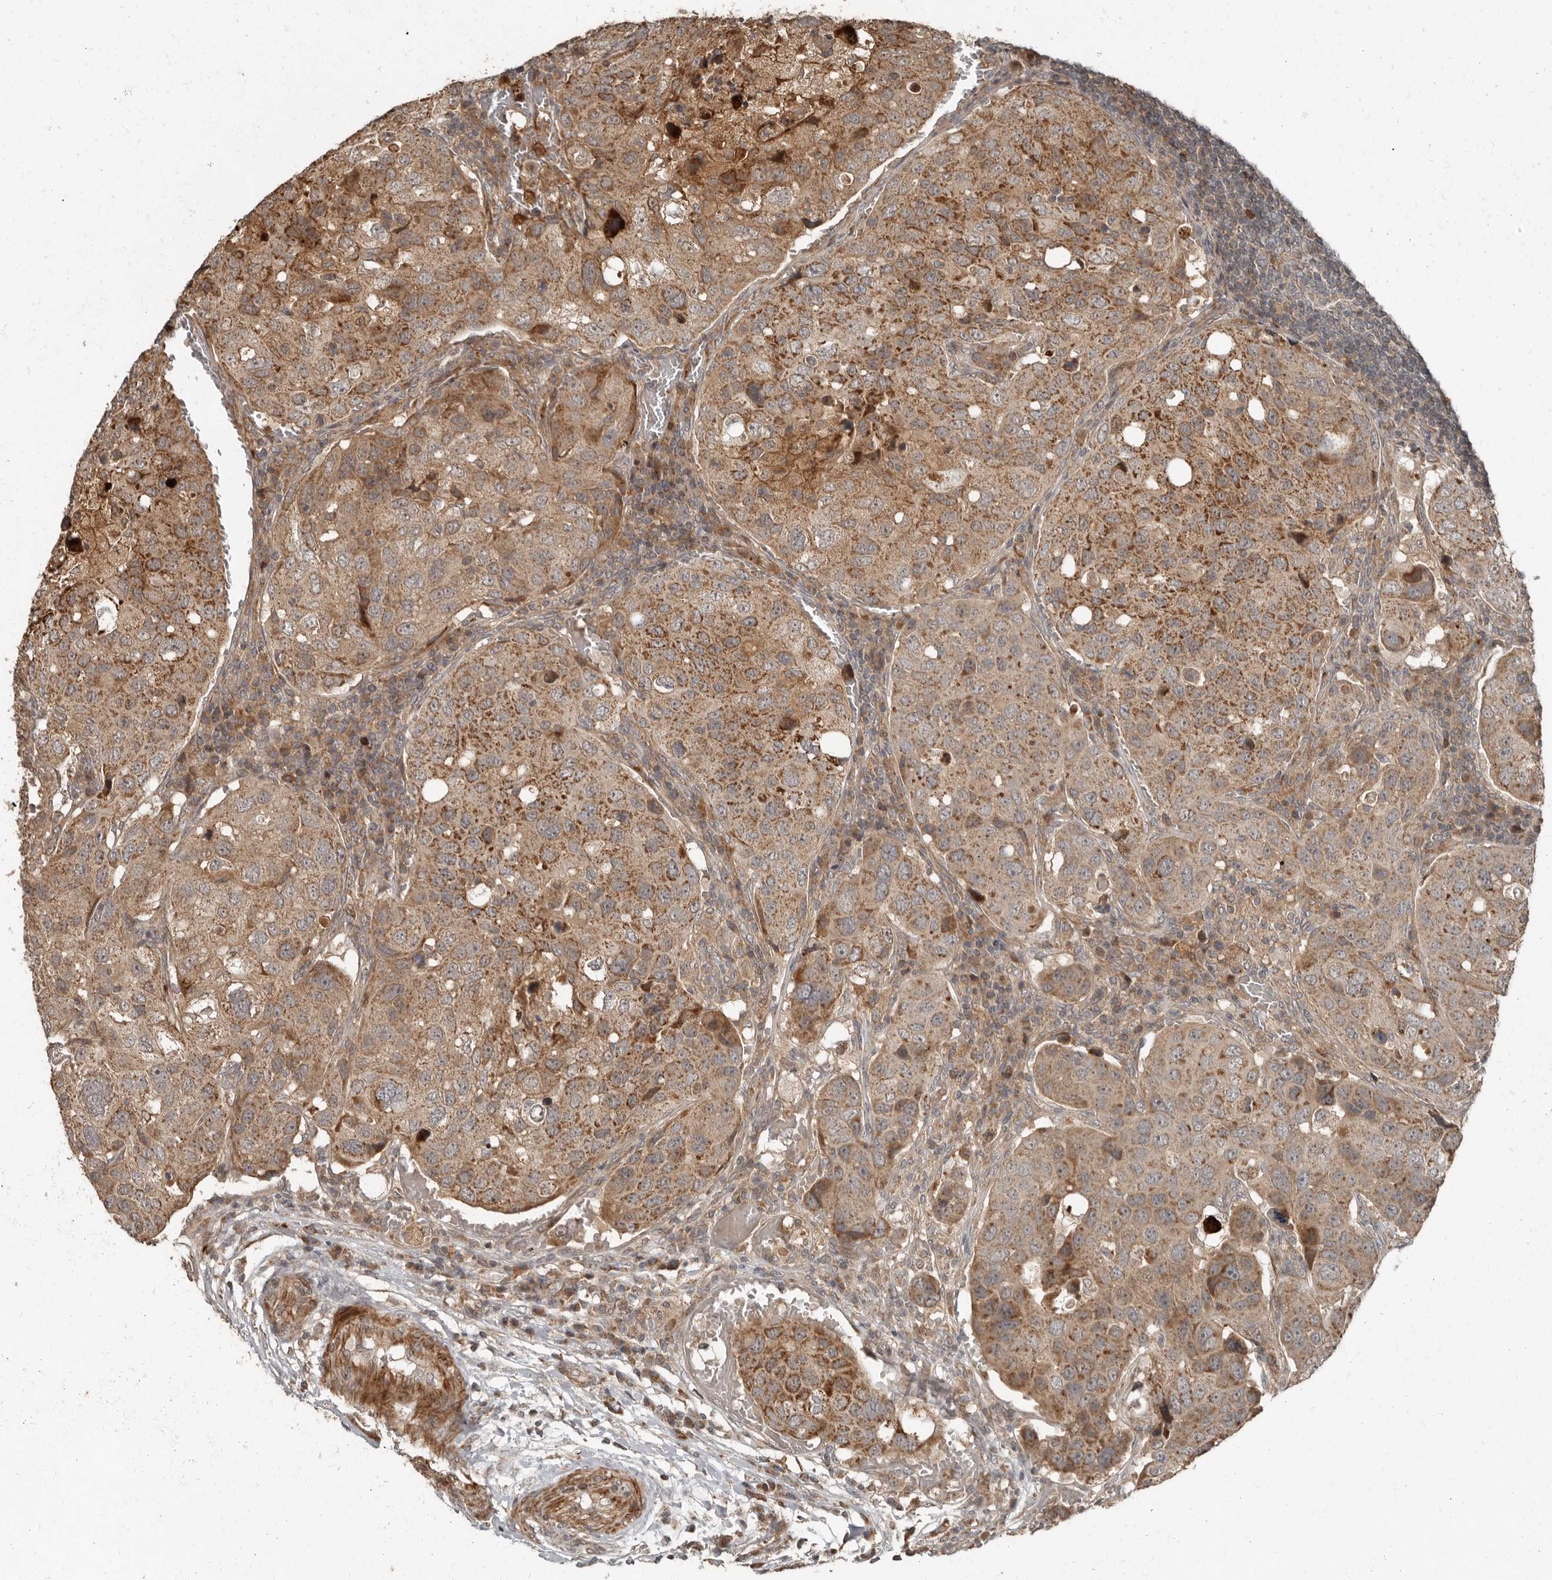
{"staining": {"intensity": "moderate", "quantity": ">75%", "location": "cytoplasmic/membranous"}, "tissue": "urothelial cancer", "cell_type": "Tumor cells", "image_type": "cancer", "snomed": [{"axis": "morphology", "description": "Urothelial carcinoma, High grade"}, {"axis": "topography", "description": "Lymph node"}, {"axis": "topography", "description": "Urinary bladder"}], "caption": "Human urothelial carcinoma (high-grade) stained with a brown dye displays moderate cytoplasmic/membranous positive staining in about >75% of tumor cells.", "gene": "SLC6A7", "patient": {"sex": "male", "age": 51}}